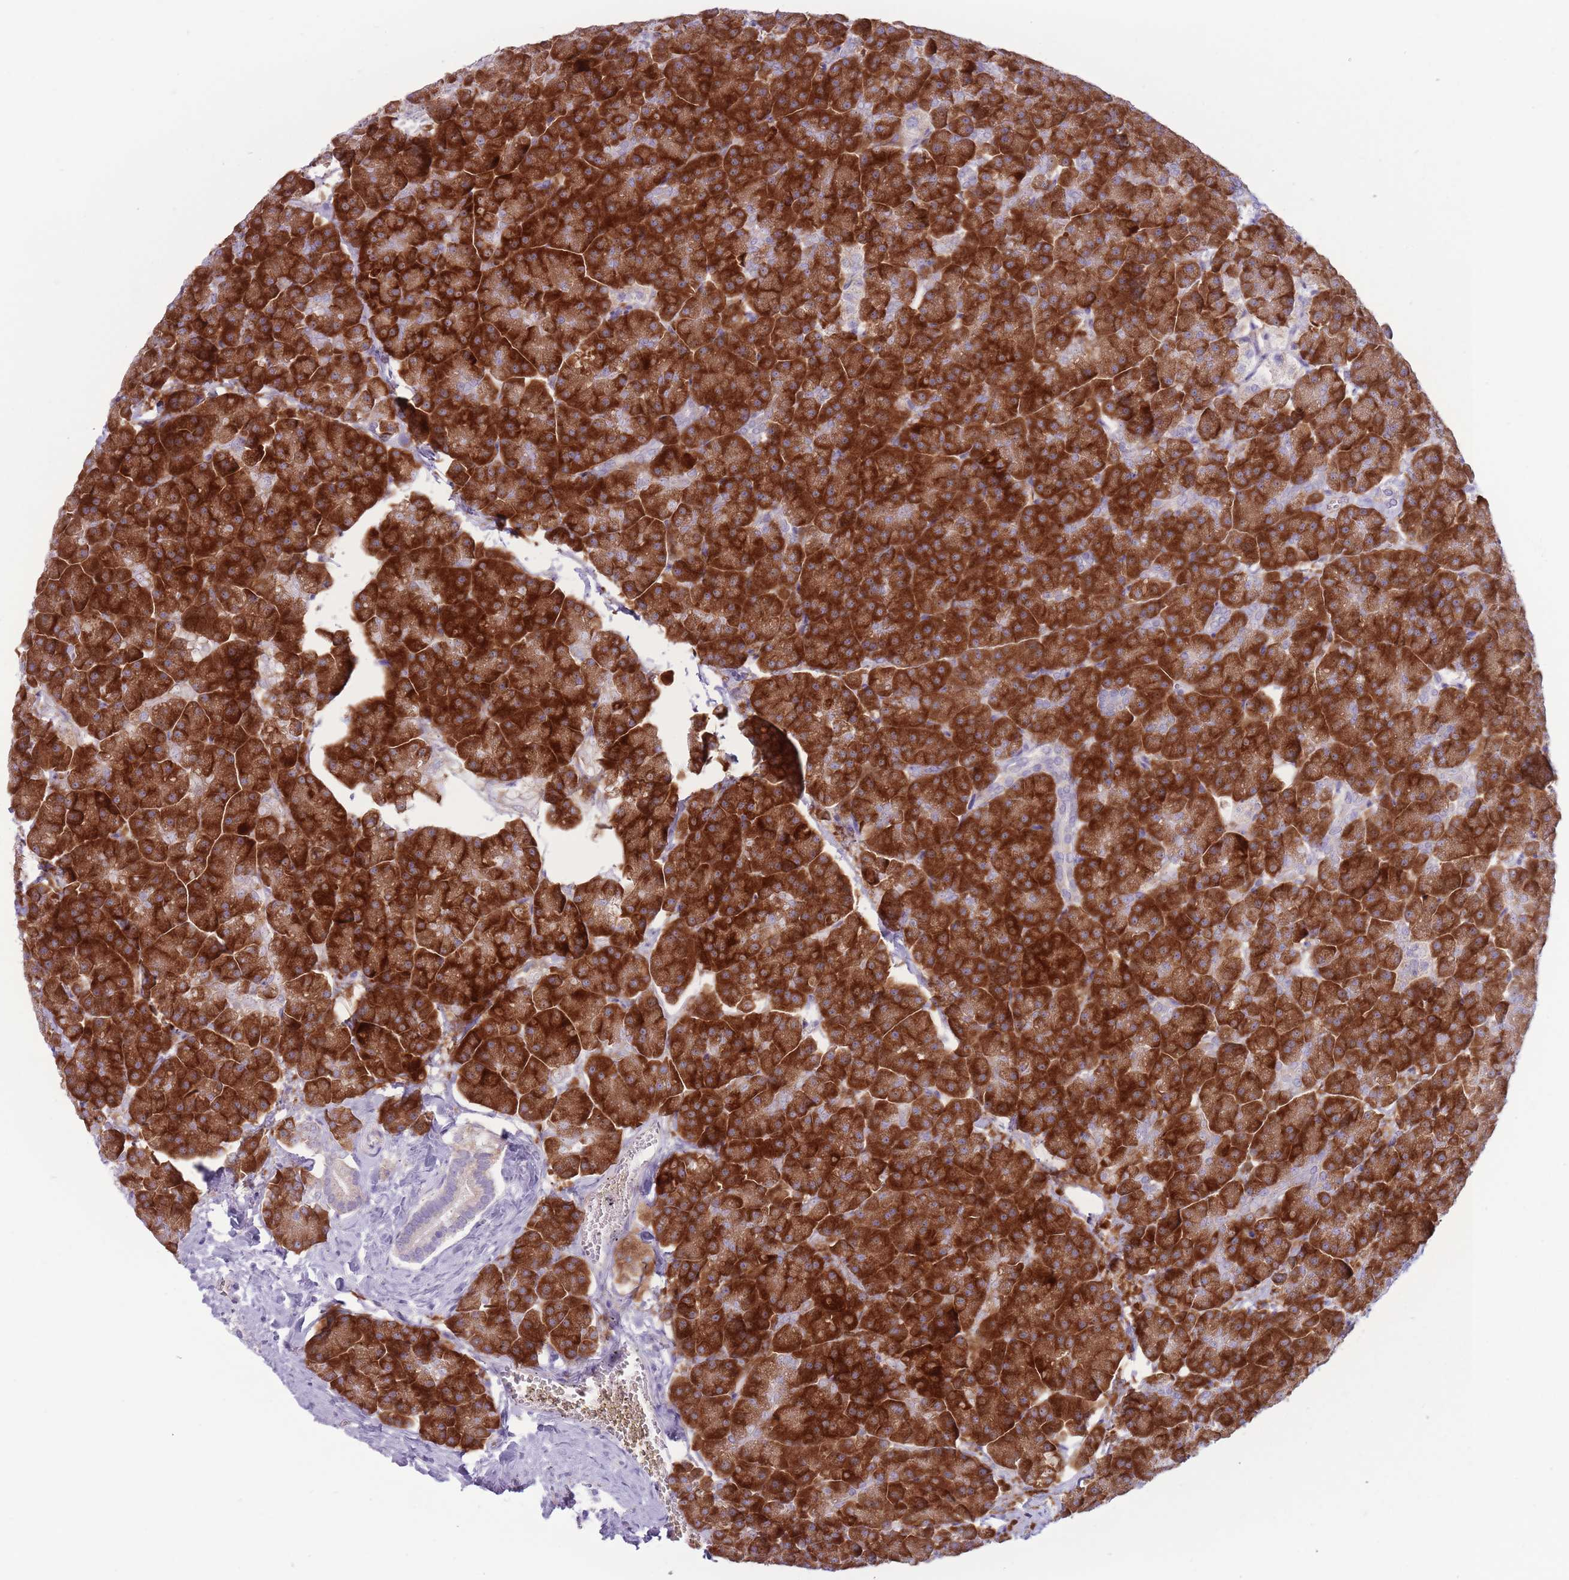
{"staining": {"intensity": "strong", "quantity": ">75%", "location": "cytoplasmic/membranous"}, "tissue": "pancreas", "cell_type": "Exocrine glandular cells", "image_type": "normal", "snomed": [{"axis": "morphology", "description": "Normal tissue, NOS"}, {"axis": "topography", "description": "Pancreas"}, {"axis": "topography", "description": "Peripheral nerve tissue"}], "caption": "Protein staining by immunohistochemistry (IHC) reveals strong cytoplasmic/membranous positivity in approximately >75% of exocrine glandular cells in benign pancreas.", "gene": "RPL18", "patient": {"sex": "male", "age": 54}}